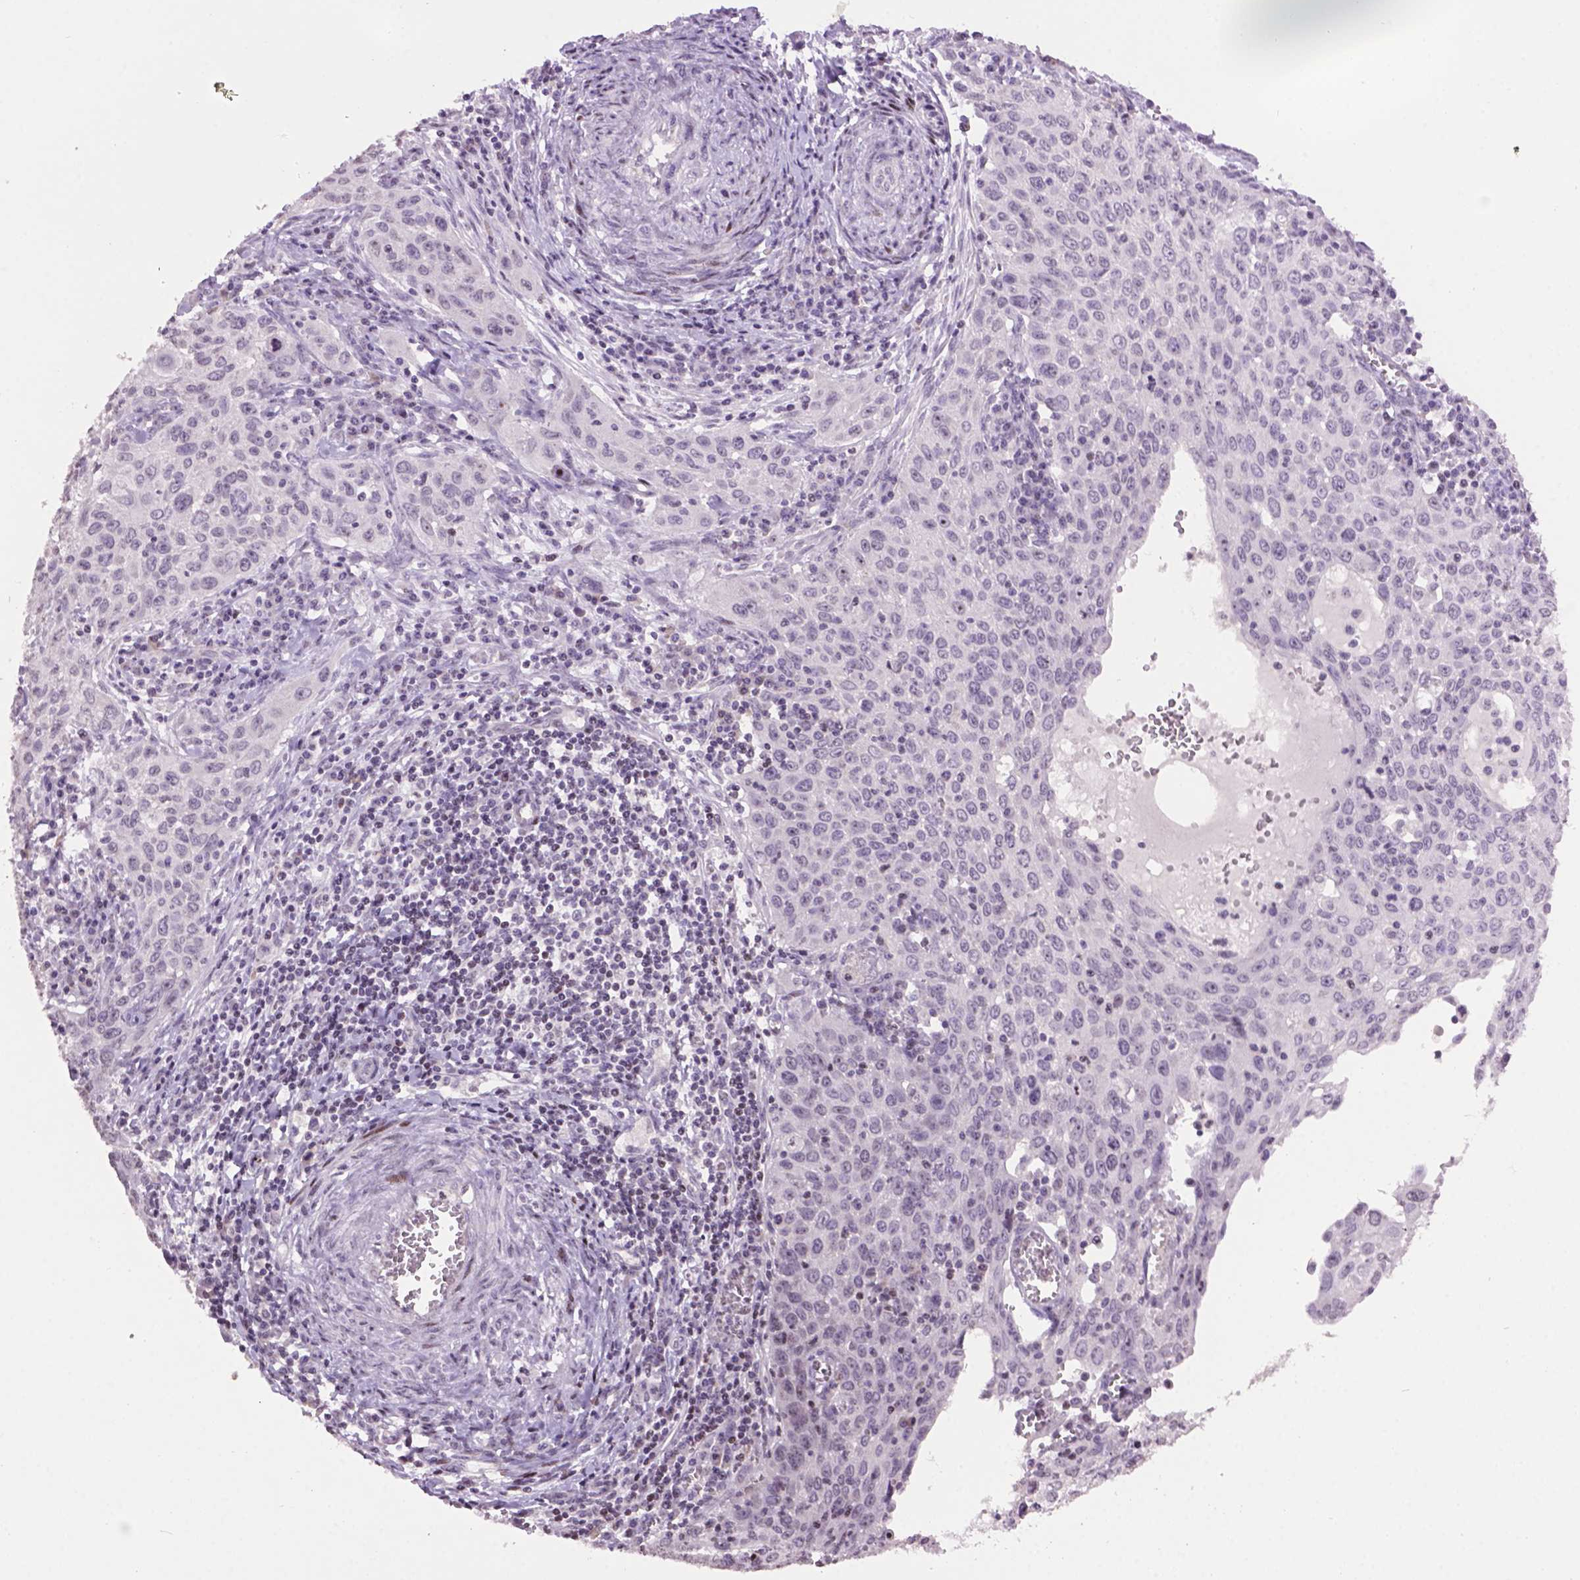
{"staining": {"intensity": "negative", "quantity": "none", "location": "none"}, "tissue": "cervical cancer", "cell_type": "Tumor cells", "image_type": "cancer", "snomed": [{"axis": "morphology", "description": "Squamous cell carcinoma, NOS"}, {"axis": "topography", "description": "Cervix"}], "caption": "The image demonstrates no significant positivity in tumor cells of cervical squamous cell carcinoma. (Brightfield microscopy of DAB (3,3'-diaminobenzidine) IHC at high magnification).", "gene": "TH", "patient": {"sex": "female", "age": 38}}